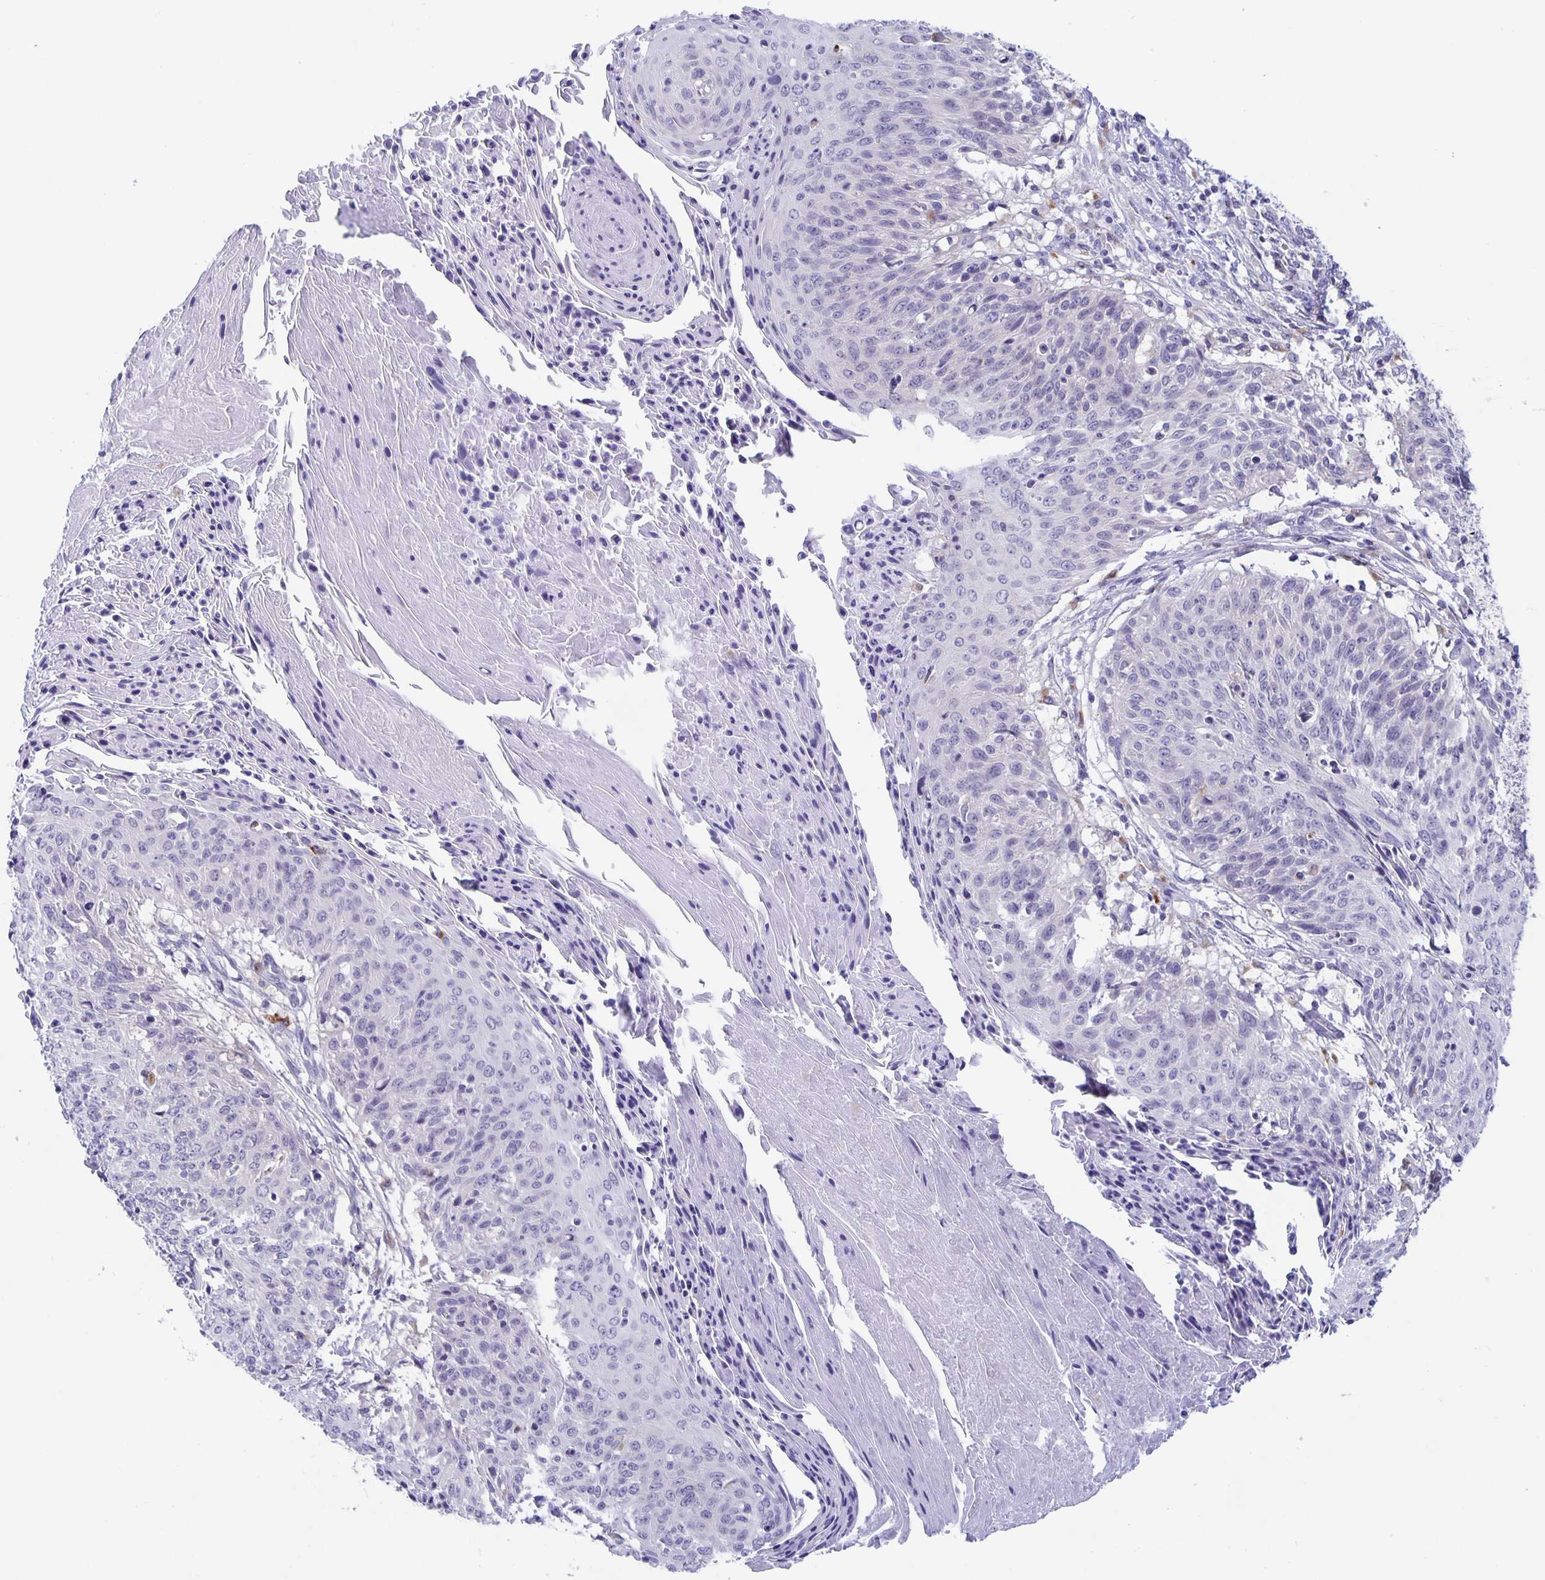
{"staining": {"intensity": "negative", "quantity": "none", "location": "none"}, "tissue": "cervical cancer", "cell_type": "Tumor cells", "image_type": "cancer", "snomed": [{"axis": "morphology", "description": "Squamous cell carcinoma, NOS"}, {"axis": "topography", "description": "Cervix"}], "caption": "IHC of cervical squamous cell carcinoma exhibits no expression in tumor cells.", "gene": "LIPA", "patient": {"sex": "female", "age": 45}}